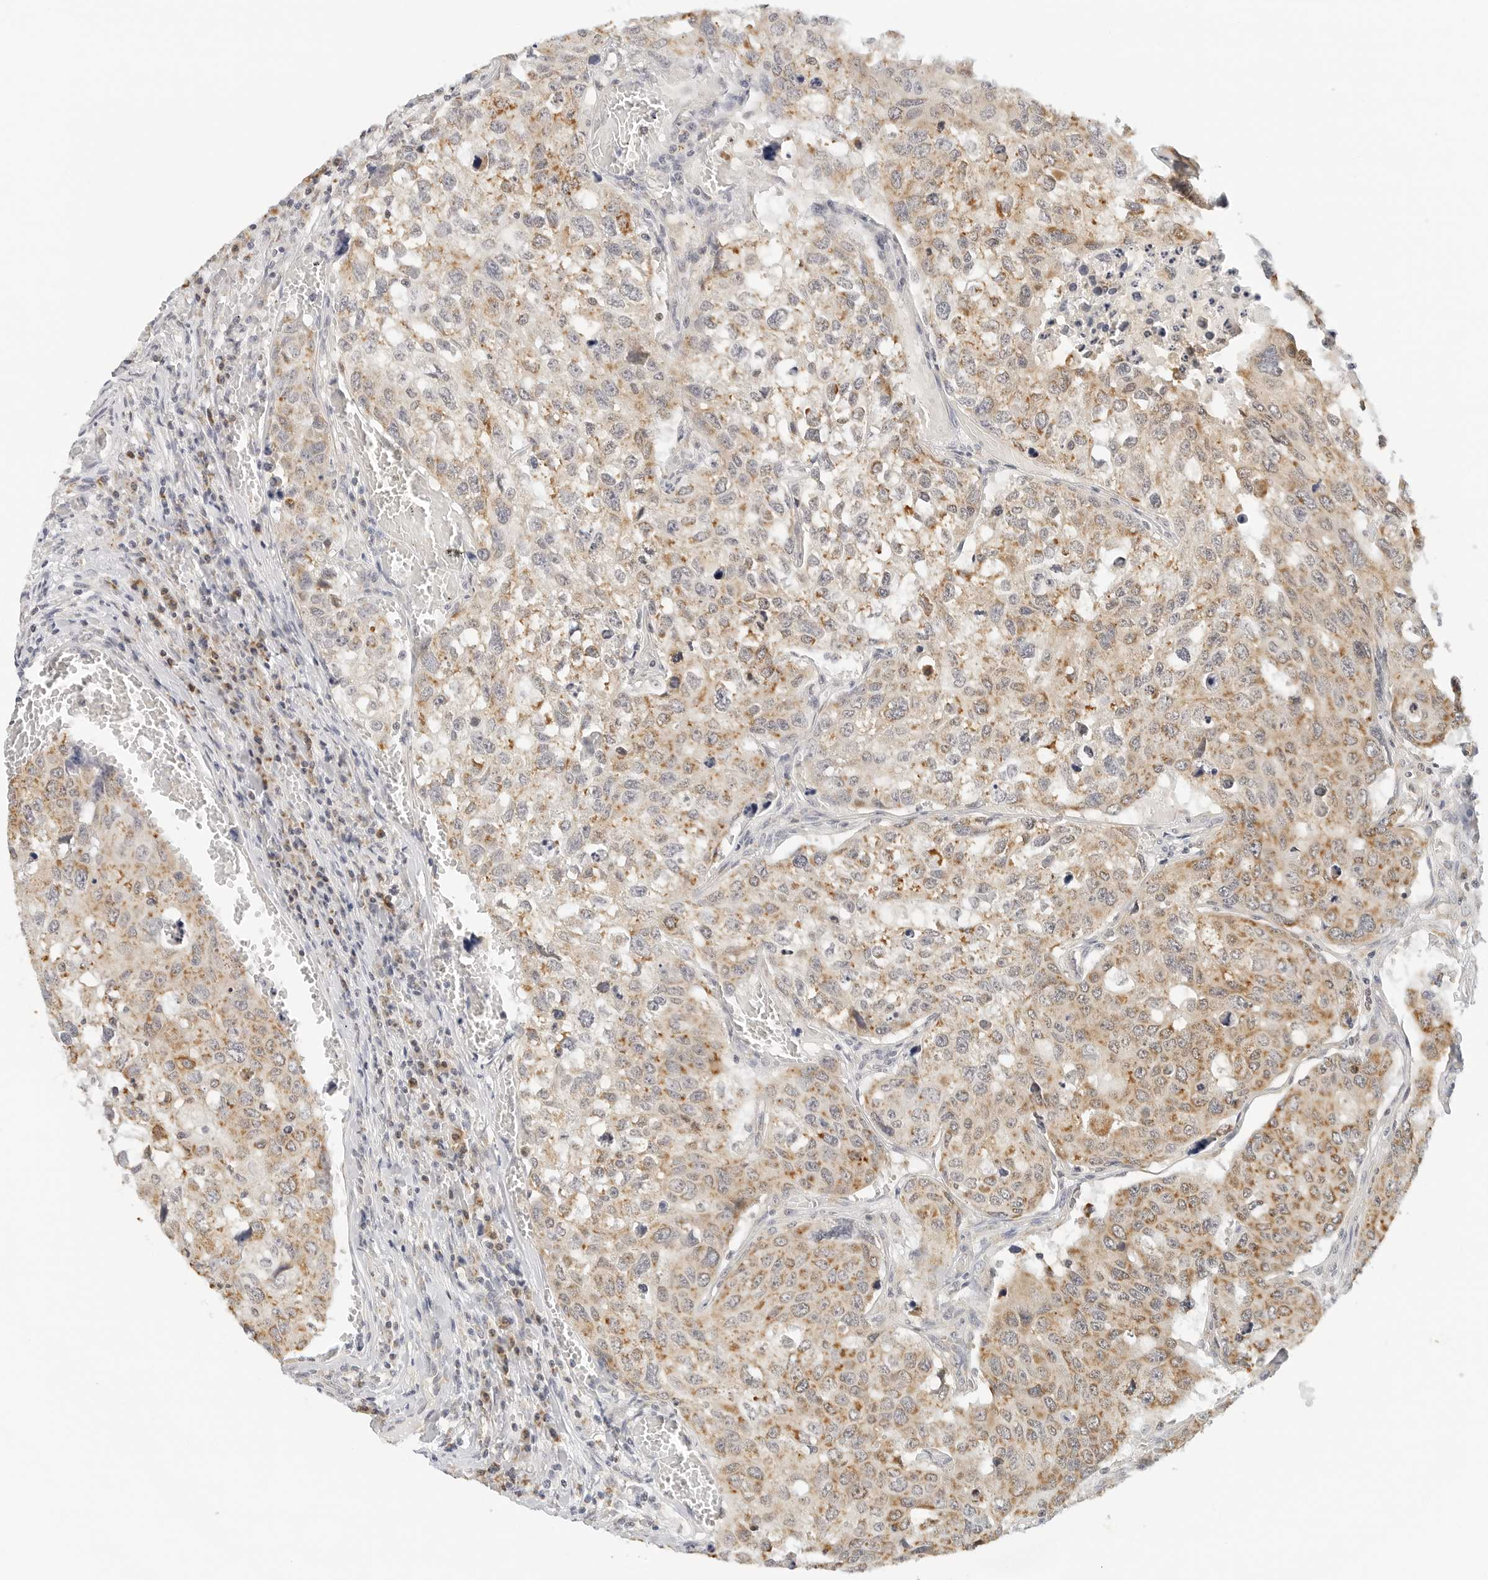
{"staining": {"intensity": "moderate", "quantity": "25%-75%", "location": "cytoplasmic/membranous"}, "tissue": "urothelial cancer", "cell_type": "Tumor cells", "image_type": "cancer", "snomed": [{"axis": "morphology", "description": "Urothelial carcinoma, High grade"}, {"axis": "topography", "description": "Lymph node"}, {"axis": "topography", "description": "Urinary bladder"}], "caption": "A micrograph showing moderate cytoplasmic/membranous staining in about 25%-75% of tumor cells in high-grade urothelial carcinoma, as visualized by brown immunohistochemical staining.", "gene": "ATL1", "patient": {"sex": "male", "age": 51}}